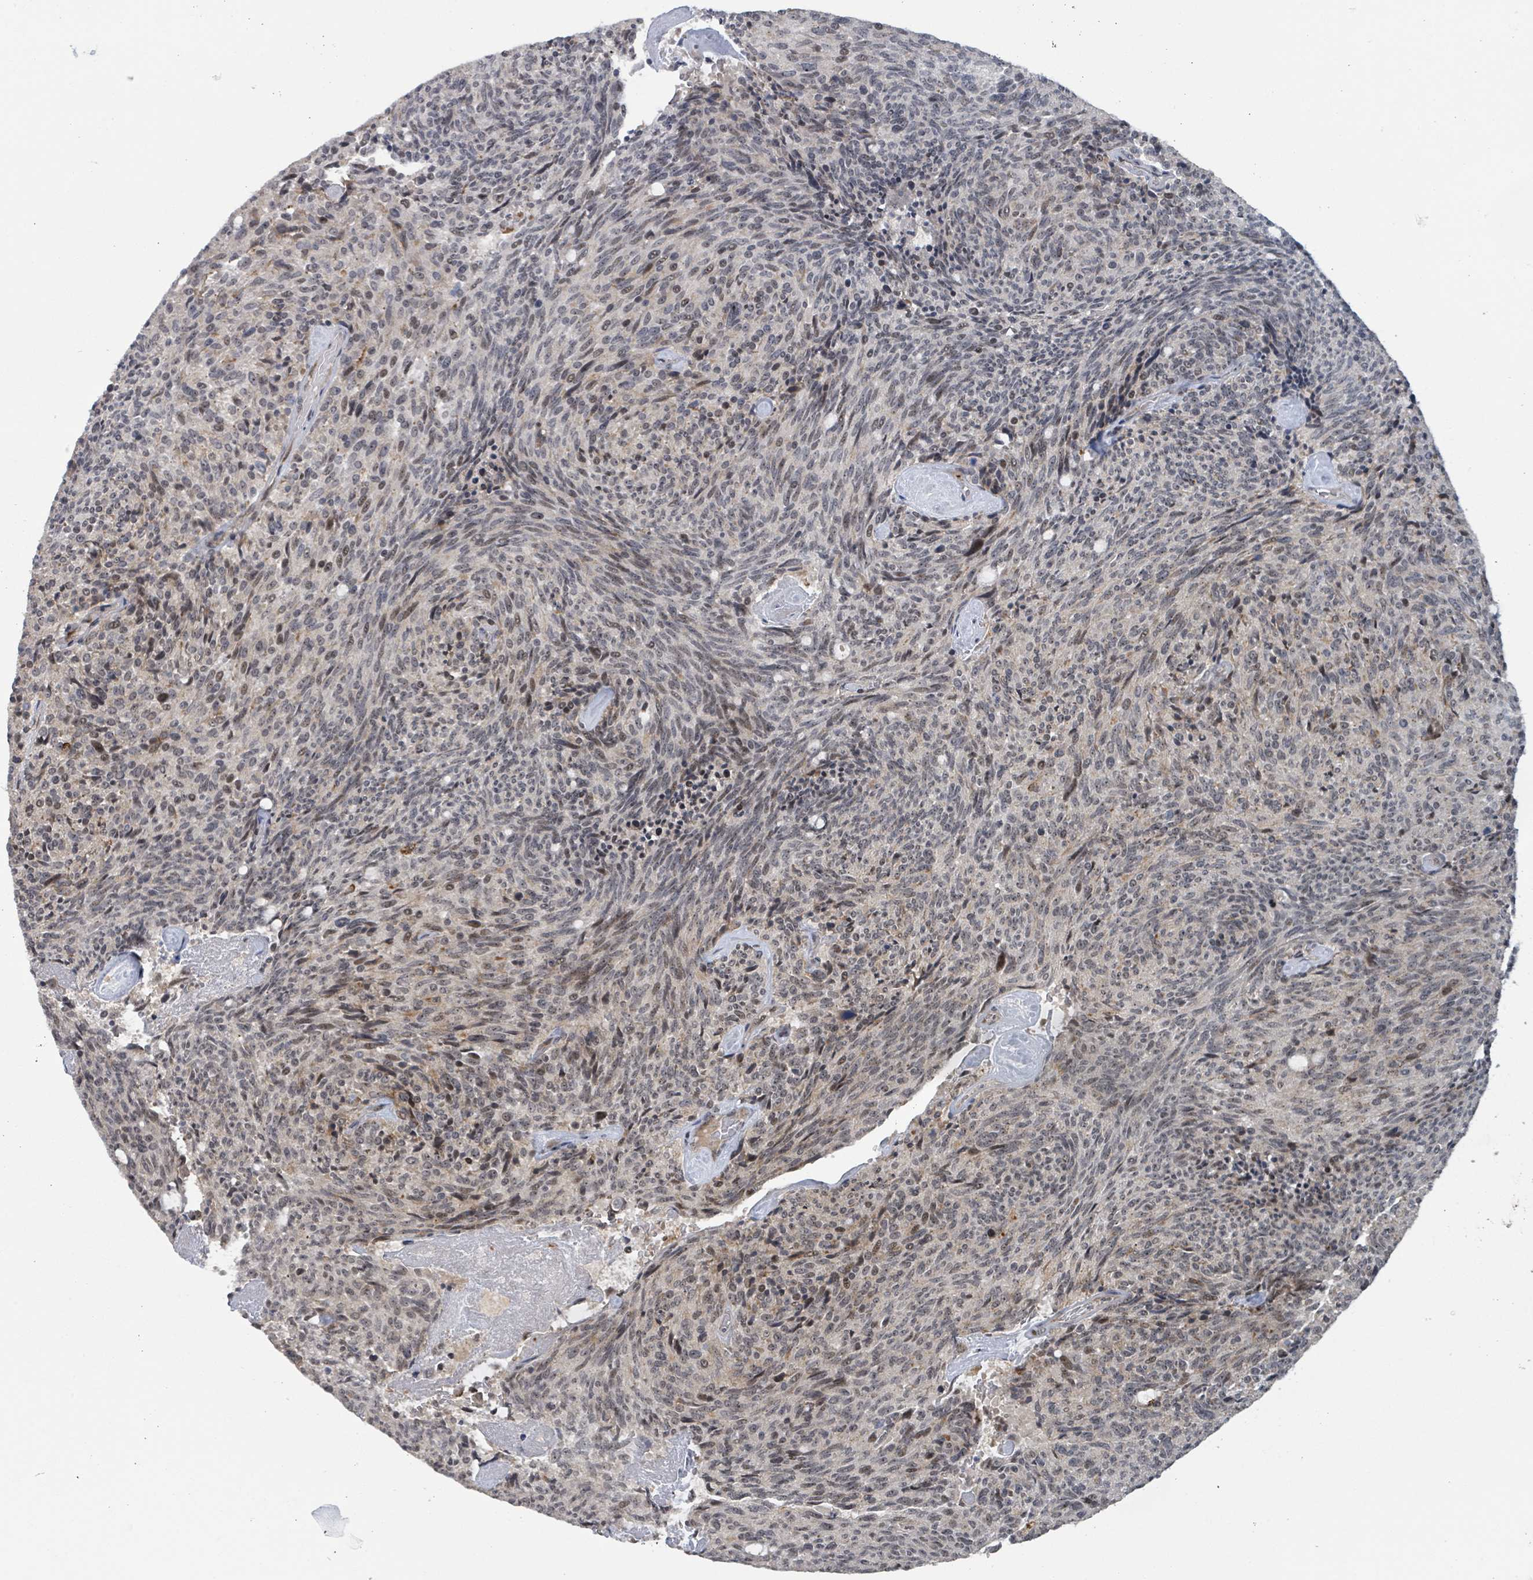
{"staining": {"intensity": "moderate", "quantity": "<25%", "location": "nuclear"}, "tissue": "carcinoid", "cell_type": "Tumor cells", "image_type": "cancer", "snomed": [{"axis": "morphology", "description": "Carcinoid, malignant, NOS"}, {"axis": "topography", "description": "Pancreas"}], "caption": "Brown immunohistochemical staining in carcinoid demonstrates moderate nuclear positivity in about <25% of tumor cells. The staining is performed using DAB brown chromogen to label protein expression. The nuclei are counter-stained blue using hematoxylin.", "gene": "ZBTB14", "patient": {"sex": "female", "age": 54}}